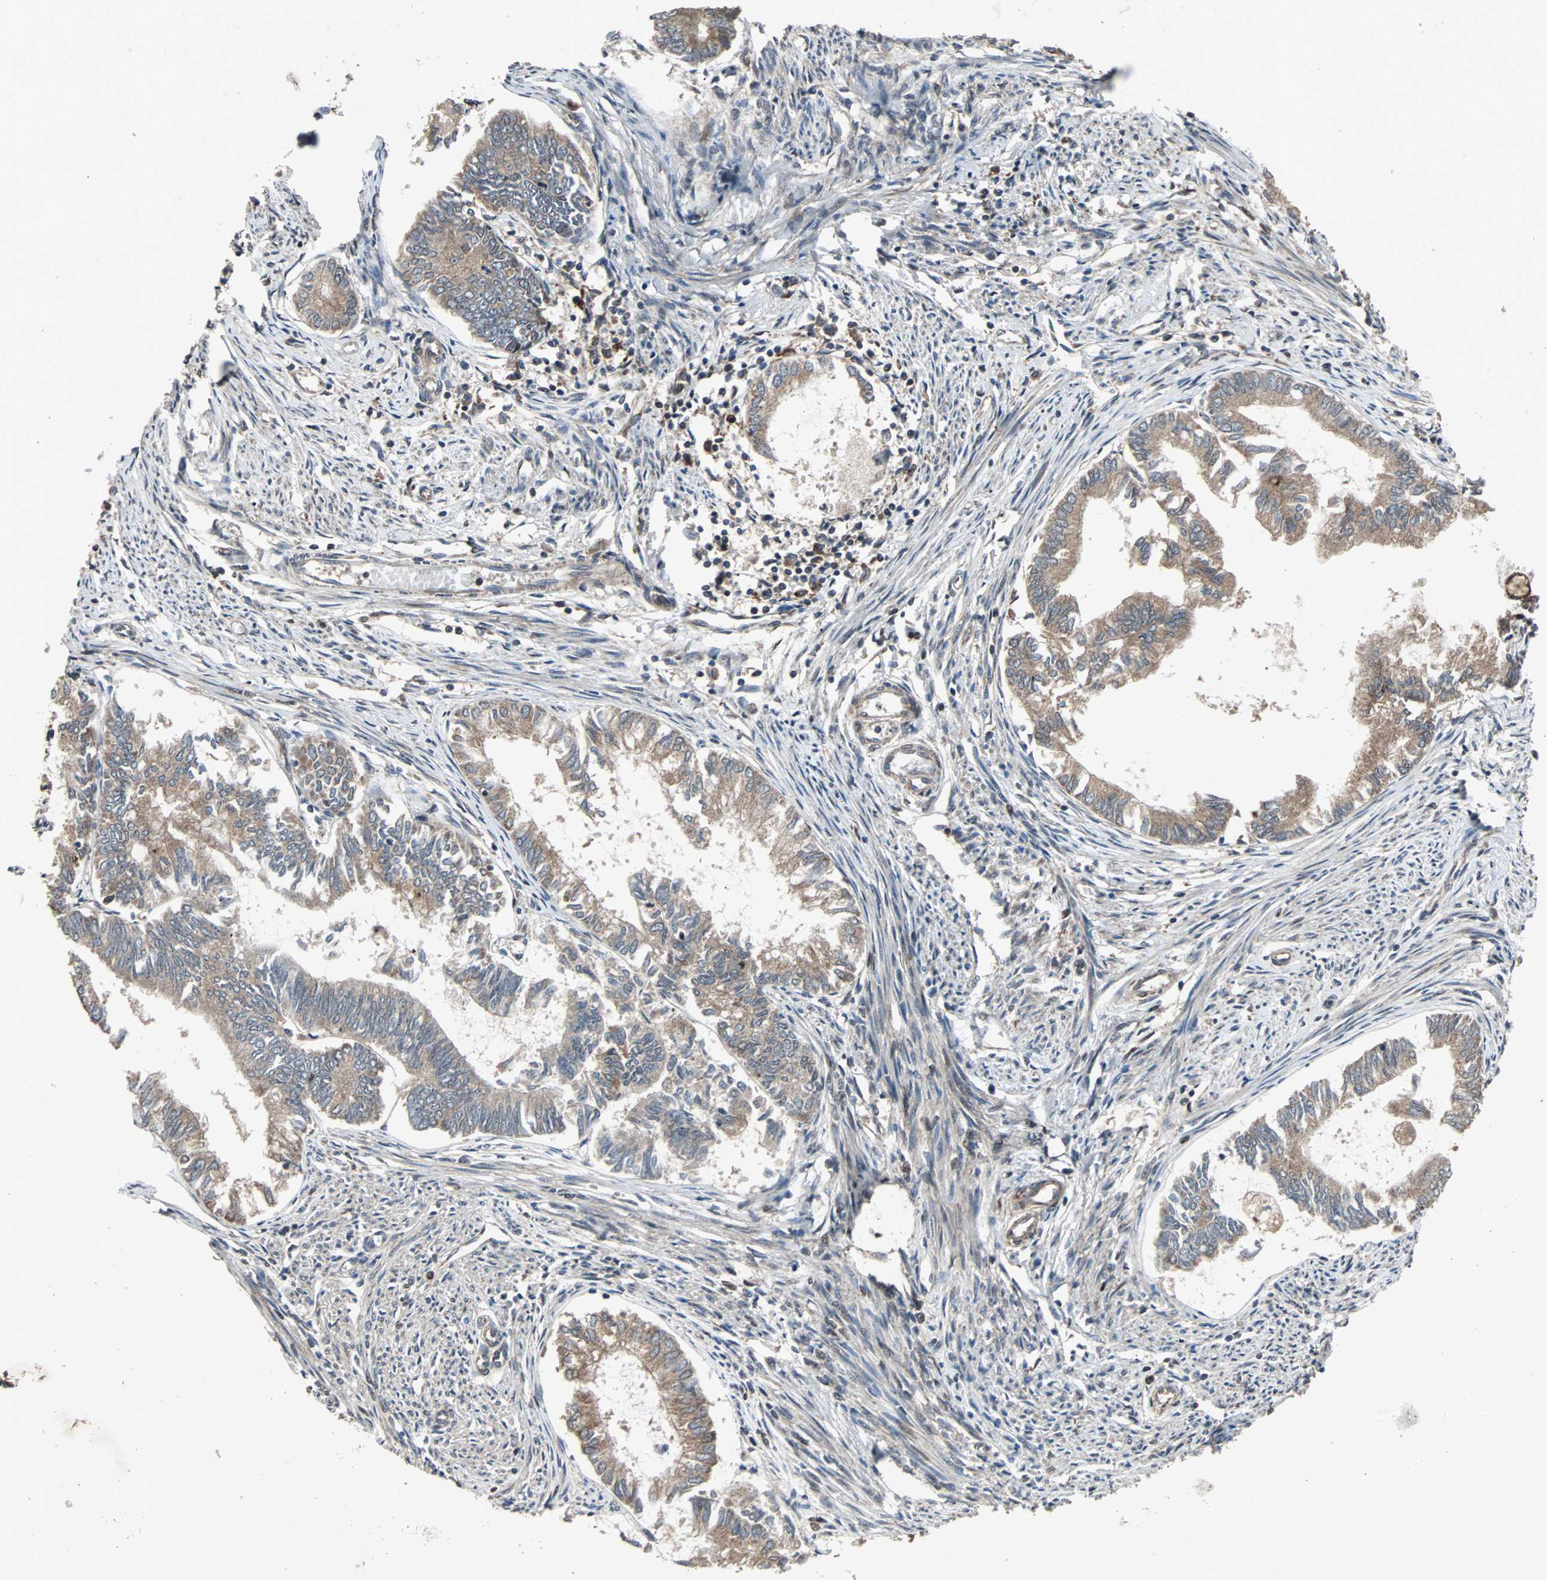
{"staining": {"intensity": "moderate", "quantity": ">75%", "location": "cytoplasmic/membranous"}, "tissue": "endometrial cancer", "cell_type": "Tumor cells", "image_type": "cancer", "snomed": [{"axis": "morphology", "description": "Adenocarcinoma, NOS"}, {"axis": "topography", "description": "Endometrium"}], "caption": "Immunohistochemical staining of human endometrial cancer demonstrates medium levels of moderate cytoplasmic/membranous expression in about >75% of tumor cells.", "gene": "RAB7A", "patient": {"sex": "female", "age": 86}}